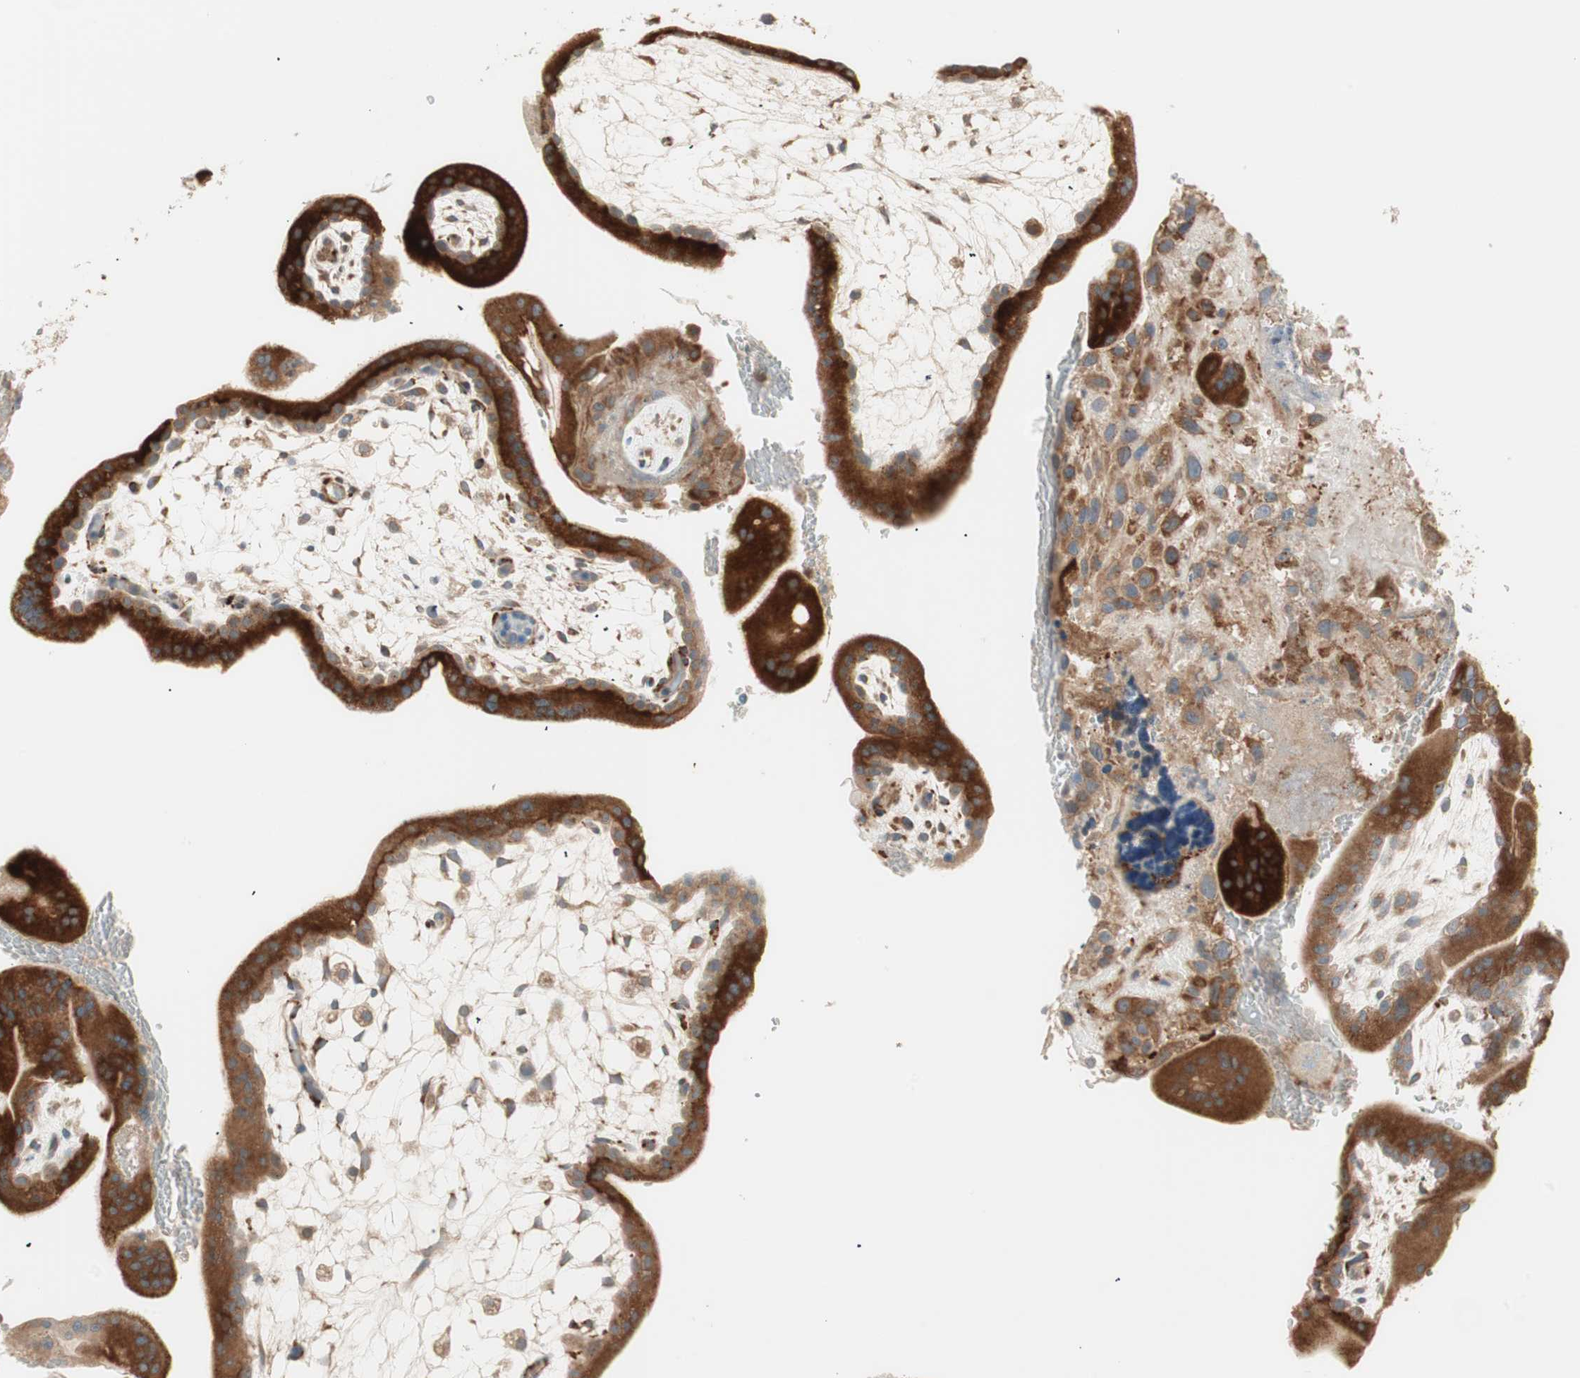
{"staining": {"intensity": "strong", "quantity": ">75%", "location": "cytoplasmic/membranous"}, "tissue": "placenta", "cell_type": "Trophoblastic cells", "image_type": "normal", "snomed": [{"axis": "morphology", "description": "Normal tissue, NOS"}, {"axis": "topography", "description": "Placenta"}], "caption": "Placenta was stained to show a protein in brown. There is high levels of strong cytoplasmic/membranous positivity in about >75% of trophoblastic cells. (Stains: DAB in brown, nuclei in blue, Microscopy: brightfield microscopy at high magnification).", "gene": "SFRP1", "patient": {"sex": "female", "age": 35}}